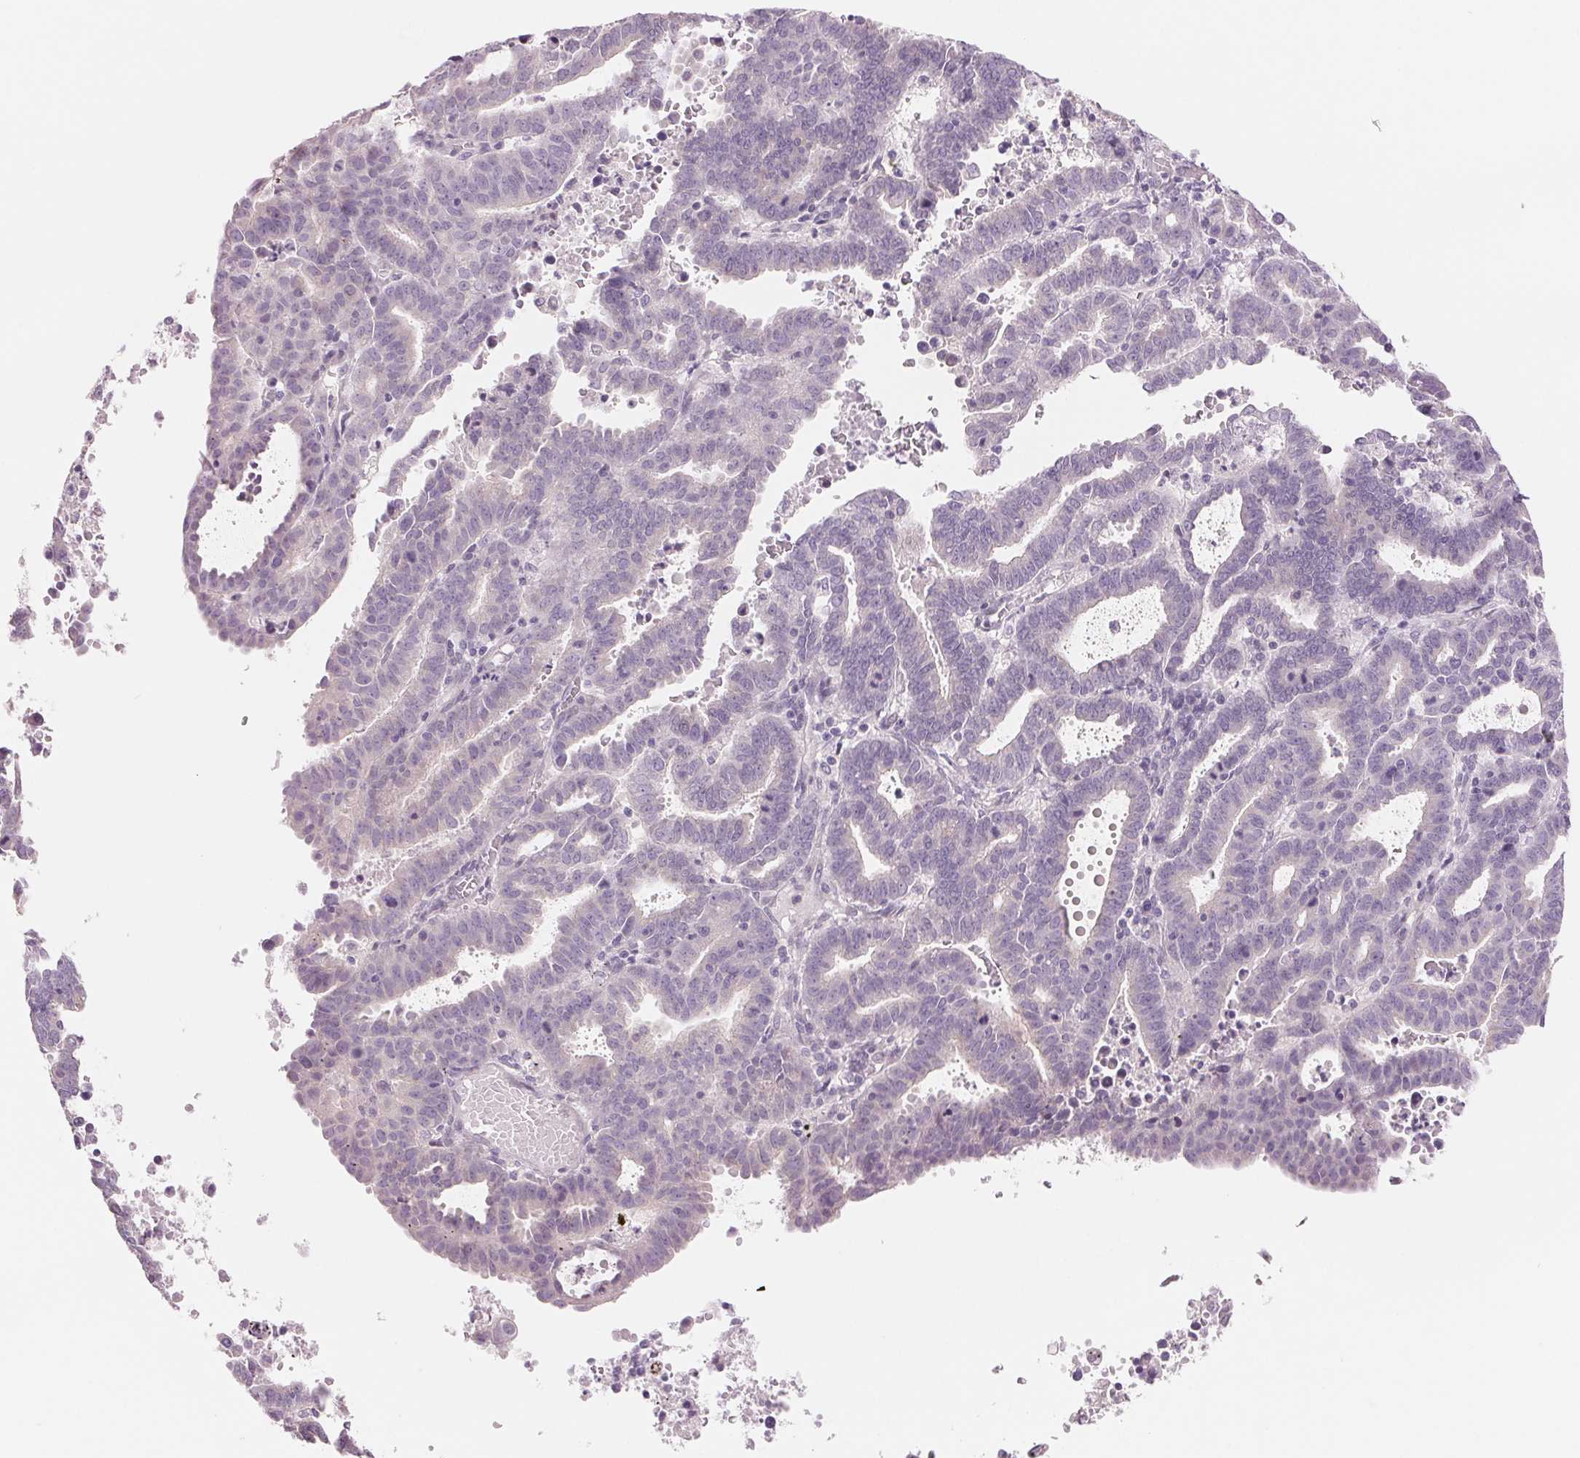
{"staining": {"intensity": "negative", "quantity": "none", "location": "none"}, "tissue": "endometrial cancer", "cell_type": "Tumor cells", "image_type": "cancer", "snomed": [{"axis": "morphology", "description": "Adenocarcinoma, NOS"}, {"axis": "topography", "description": "Uterus"}], "caption": "The micrograph displays no significant staining in tumor cells of endometrial cancer.", "gene": "CCDC168", "patient": {"sex": "female", "age": 83}}